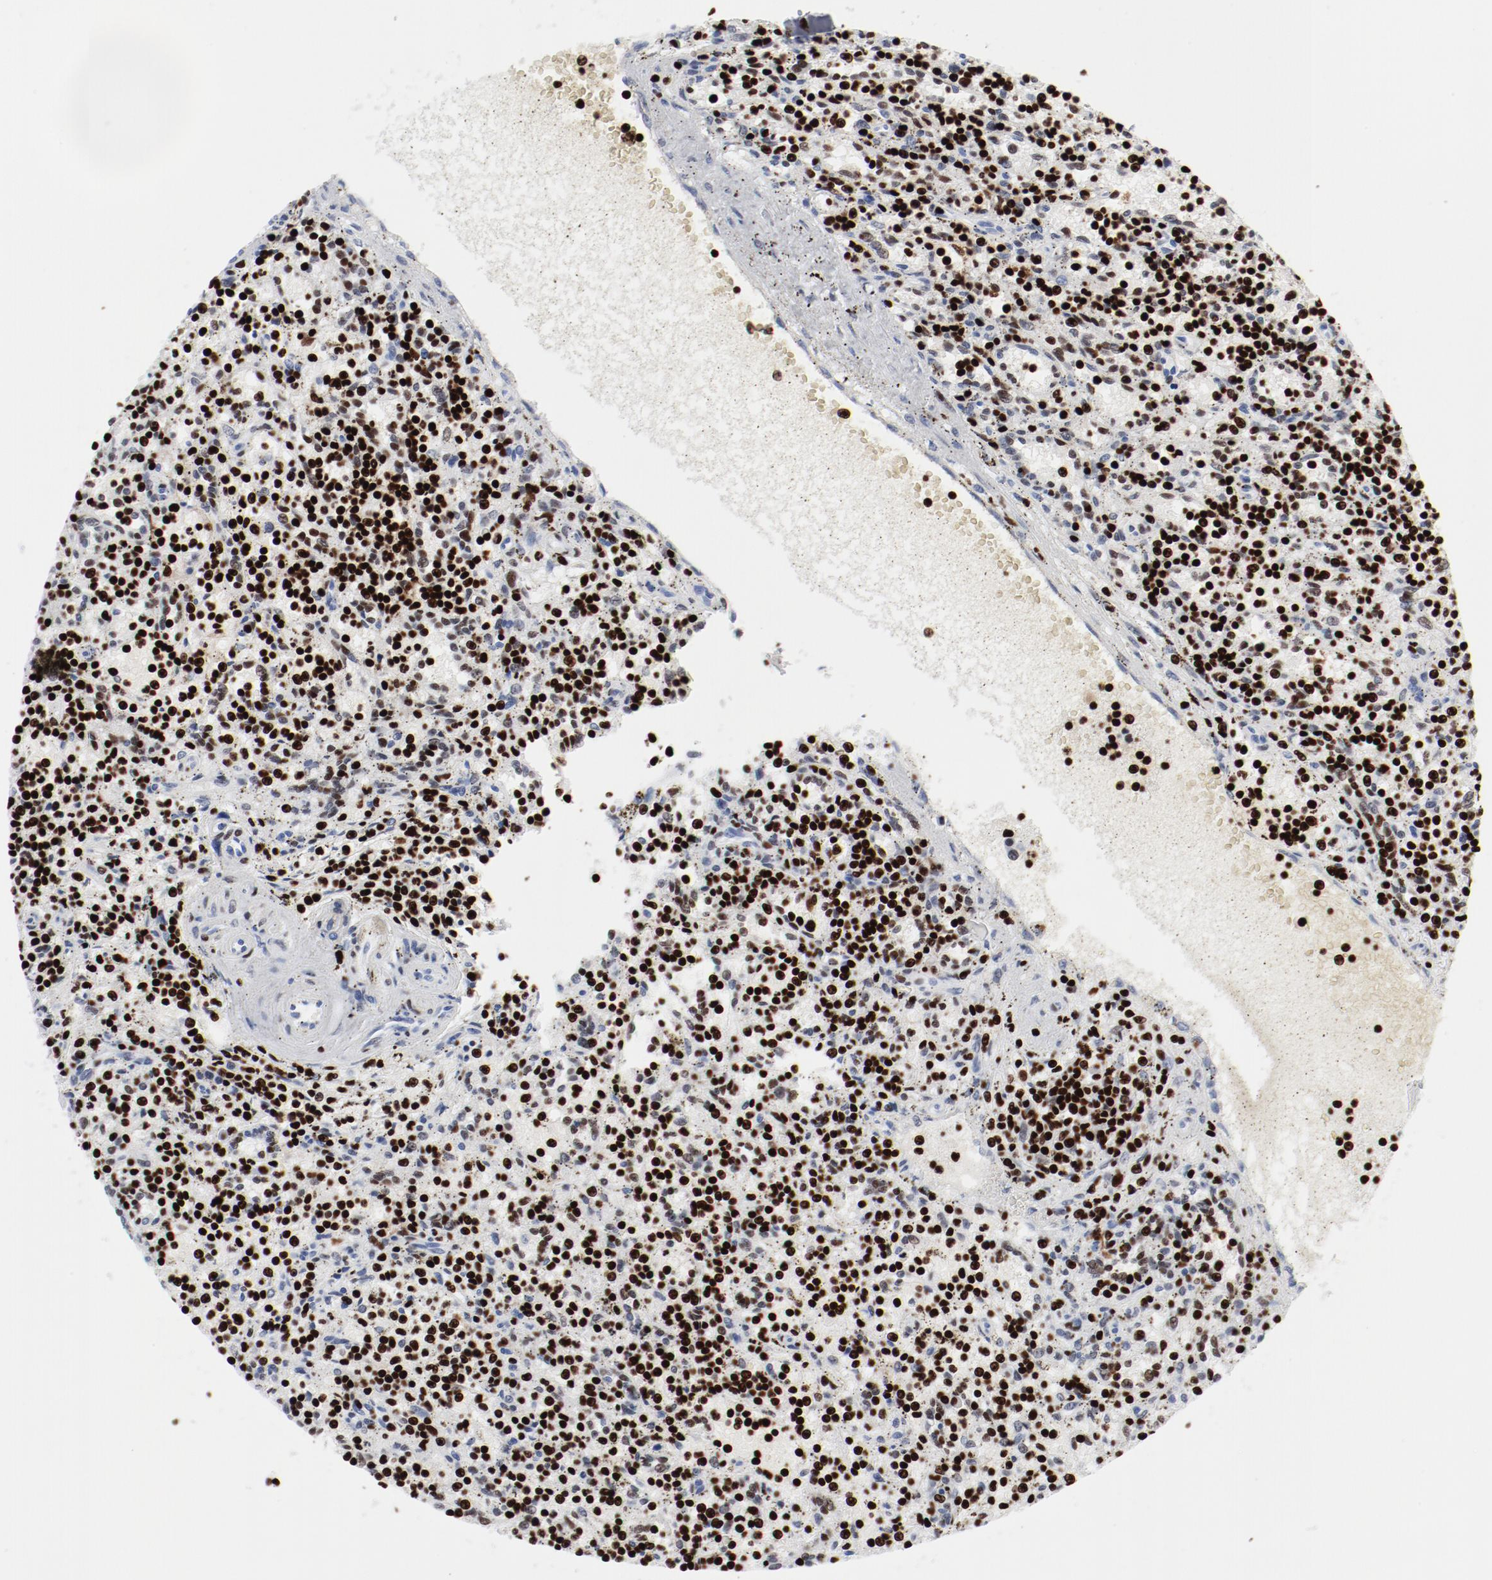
{"staining": {"intensity": "strong", "quantity": ">75%", "location": "nuclear"}, "tissue": "lymphoma", "cell_type": "Tumor cells", "image_type": "cancer", "snomed": [{"axis": "morphology", "description": "Malignant lymphoma, non-Hodgkin's type, Low grade"}, {"axis": "topography", "description": "Spleen"}], "caption": "High-magnification brightfield microscopy of lymphoma stained with DAB (3,3'-diaminobenzidine) (brown) and counterstained with hematoxylin (blue). tumor cells exhibit strong nuclear expression is appreciated in about>75% of cells. The staining was performed using DAB to visualize the protein expression in brown, while the nuclei were stained in blue with hematoxylin (Magnification: 20x).", "gene": "SMARCC2", "patient": {"sex": "male", "age": 73}}